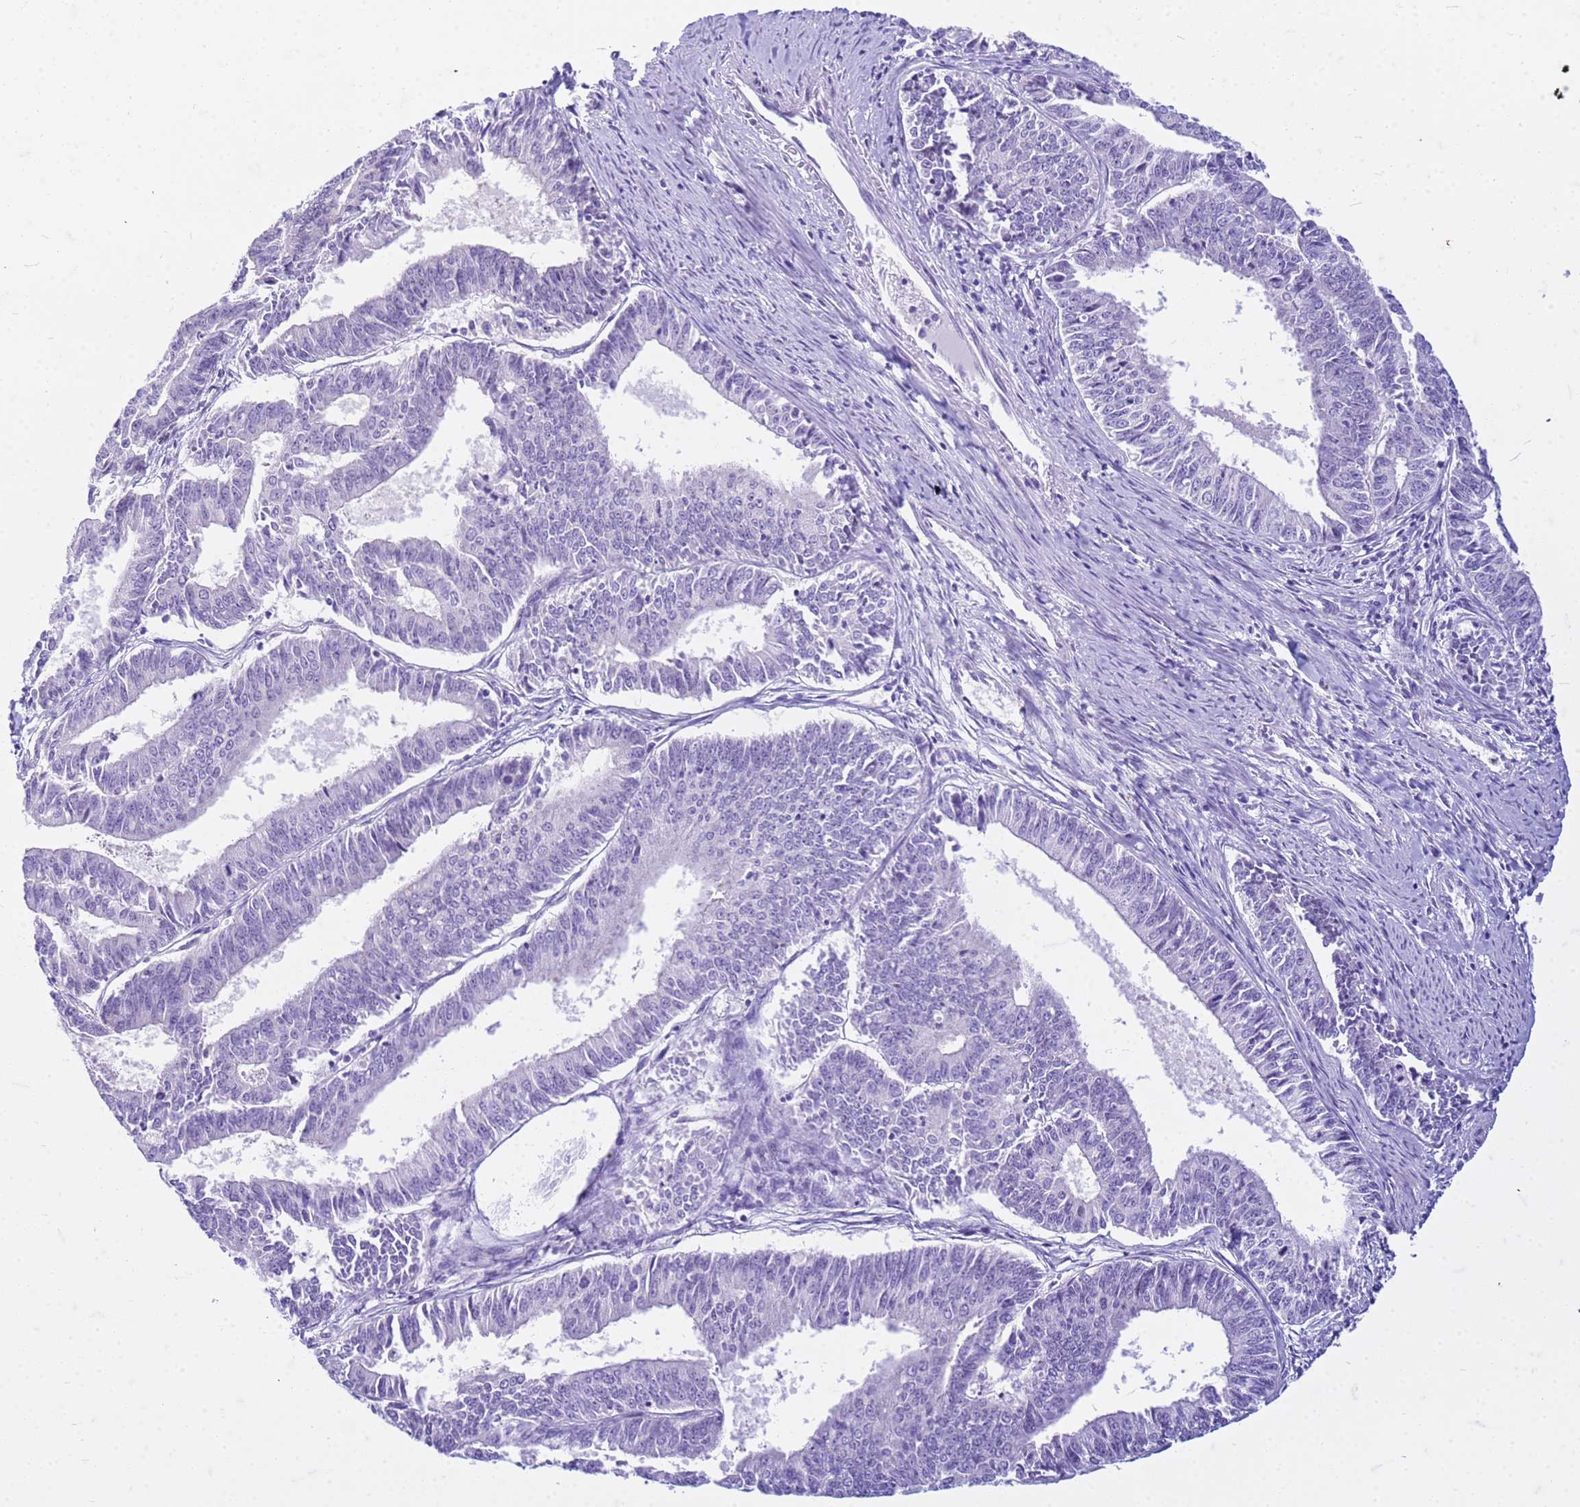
{"staining": {"intensity": "negative", "quantity": "none", "location": "none"}, "tissue": "endometrial cancer", "cell_type": "Tumor cells", "image_type": "cancer", "snomed": [{"axis": "morphology", "description": "Adenocarcinoma, NOS"}, {"axis": "topography", "description": "Endometrium"}], "caption": "Immunohistochemical staining of human adenocarcinoma (endometrial) reveals no significant positivity in tumor cells.", "gene": "CFAP100", "patient": {"sex": "female", "age": 73}}